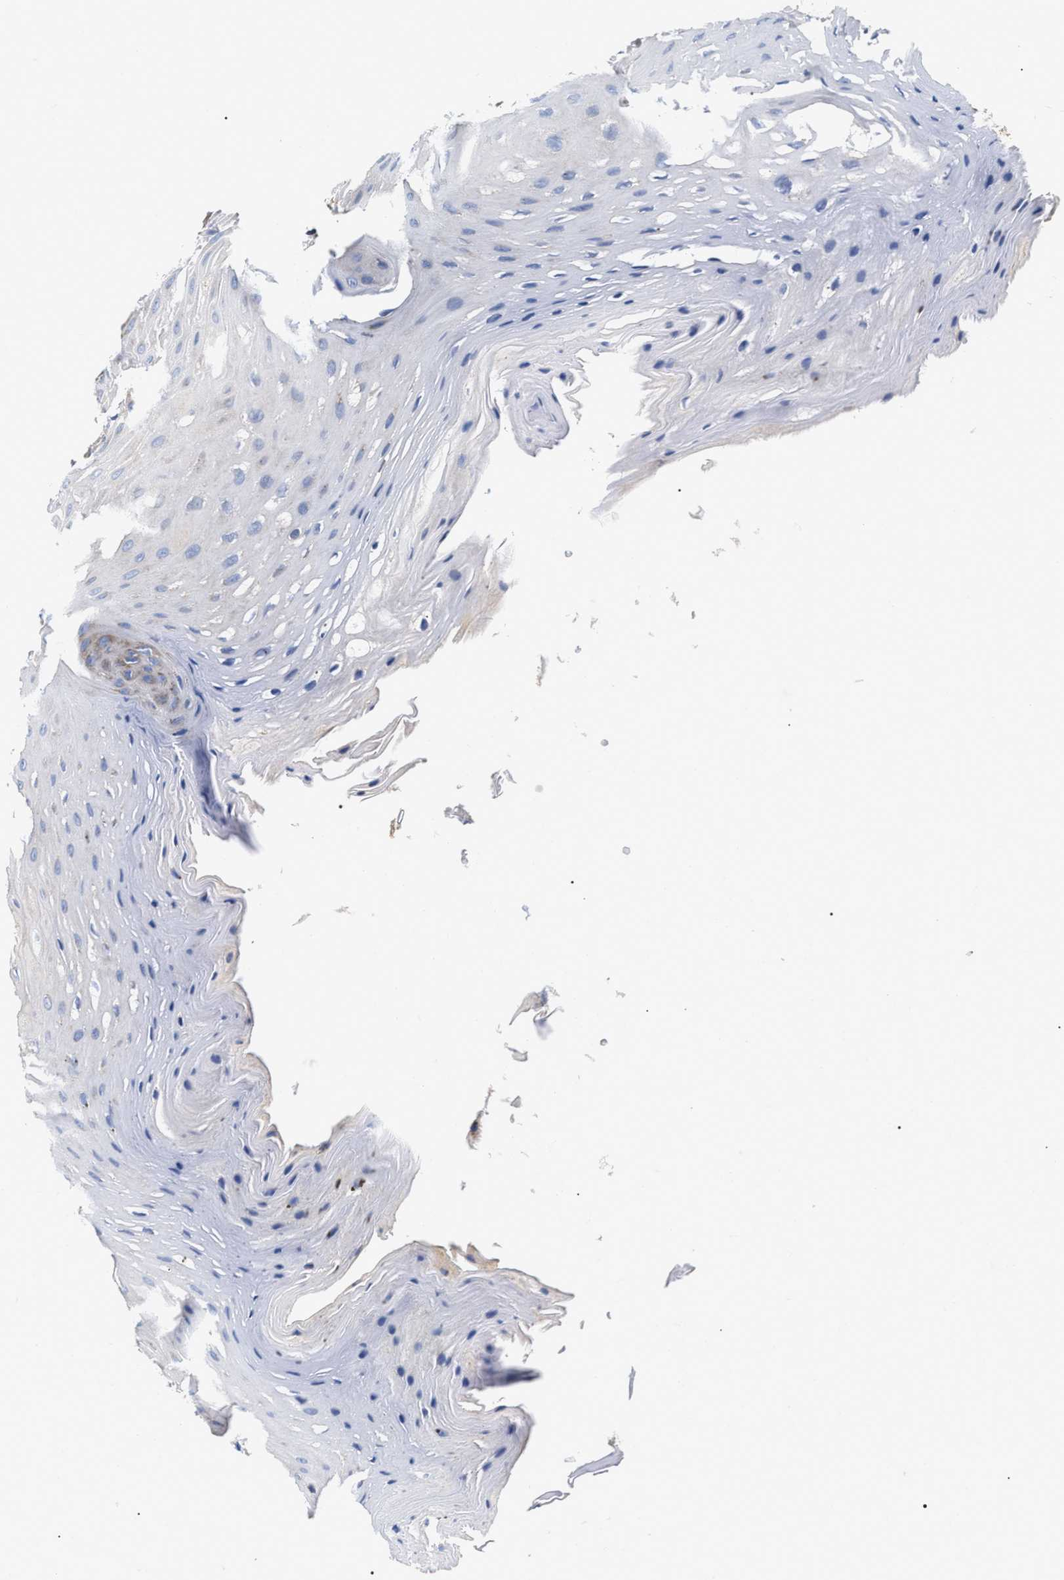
{"staining": {"intensity": "negative", "quantity": "none", "location": "none"}, "tissue": "oral mucosa", "cell_type": "Squamous epithelial cells", "image_type": "normal", "snomed": [{"axis": "morphology", "description": "Normal tissue, NOS"}, {"axis": "morphology", "description": "Squamous cell carcinoma, NOS"}, {"axis": "topography", "description": "Oral tissue"}, {"axis": "topography", "description": "Head-Neck"}], "caption": "Immunohistochemical staining of benign human oral mucosa demonstrates no significant staining in squamous epithelial cells.", "gene": "MACC1", "patient": {"sex": "male", "age": 71}}